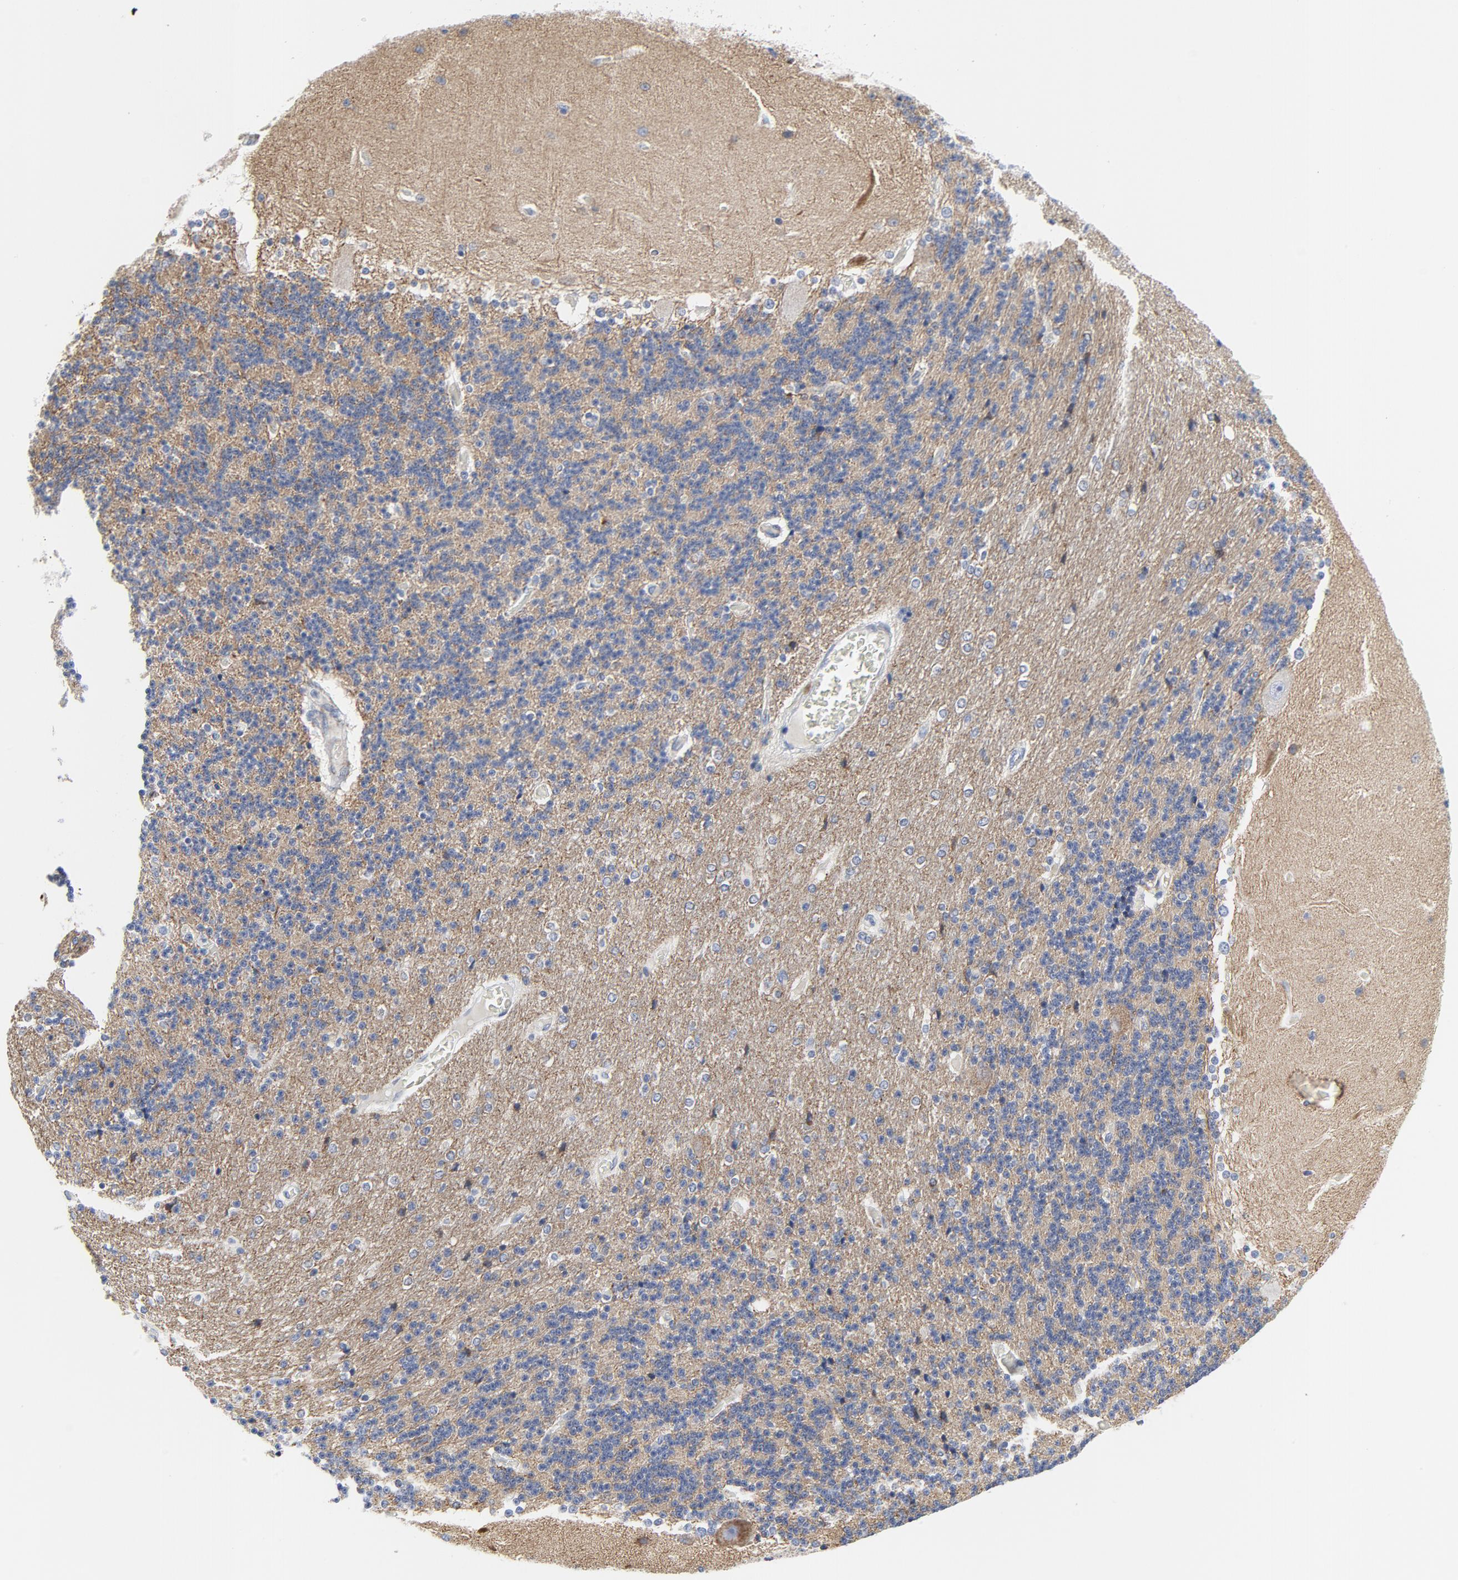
{"staining": {"intensity": "negative", "quantity": "none", "location": "none"}, "tissue": "cerebellum", "cell_type": "Cells in granular layer", "image_type": "normal", "snomed": [{"axis": "morphology", "description": "Normal tissue, NOS"}, {"axis": "topography", "description": "Cerebellum"}], "caption": "An IHC histopathology image of benign cerebellum is shown. There is no staining in cells in granular layer of cerebellum.", "gene": "TUBB1", "patient": {"sex": "female", "age": 54}}